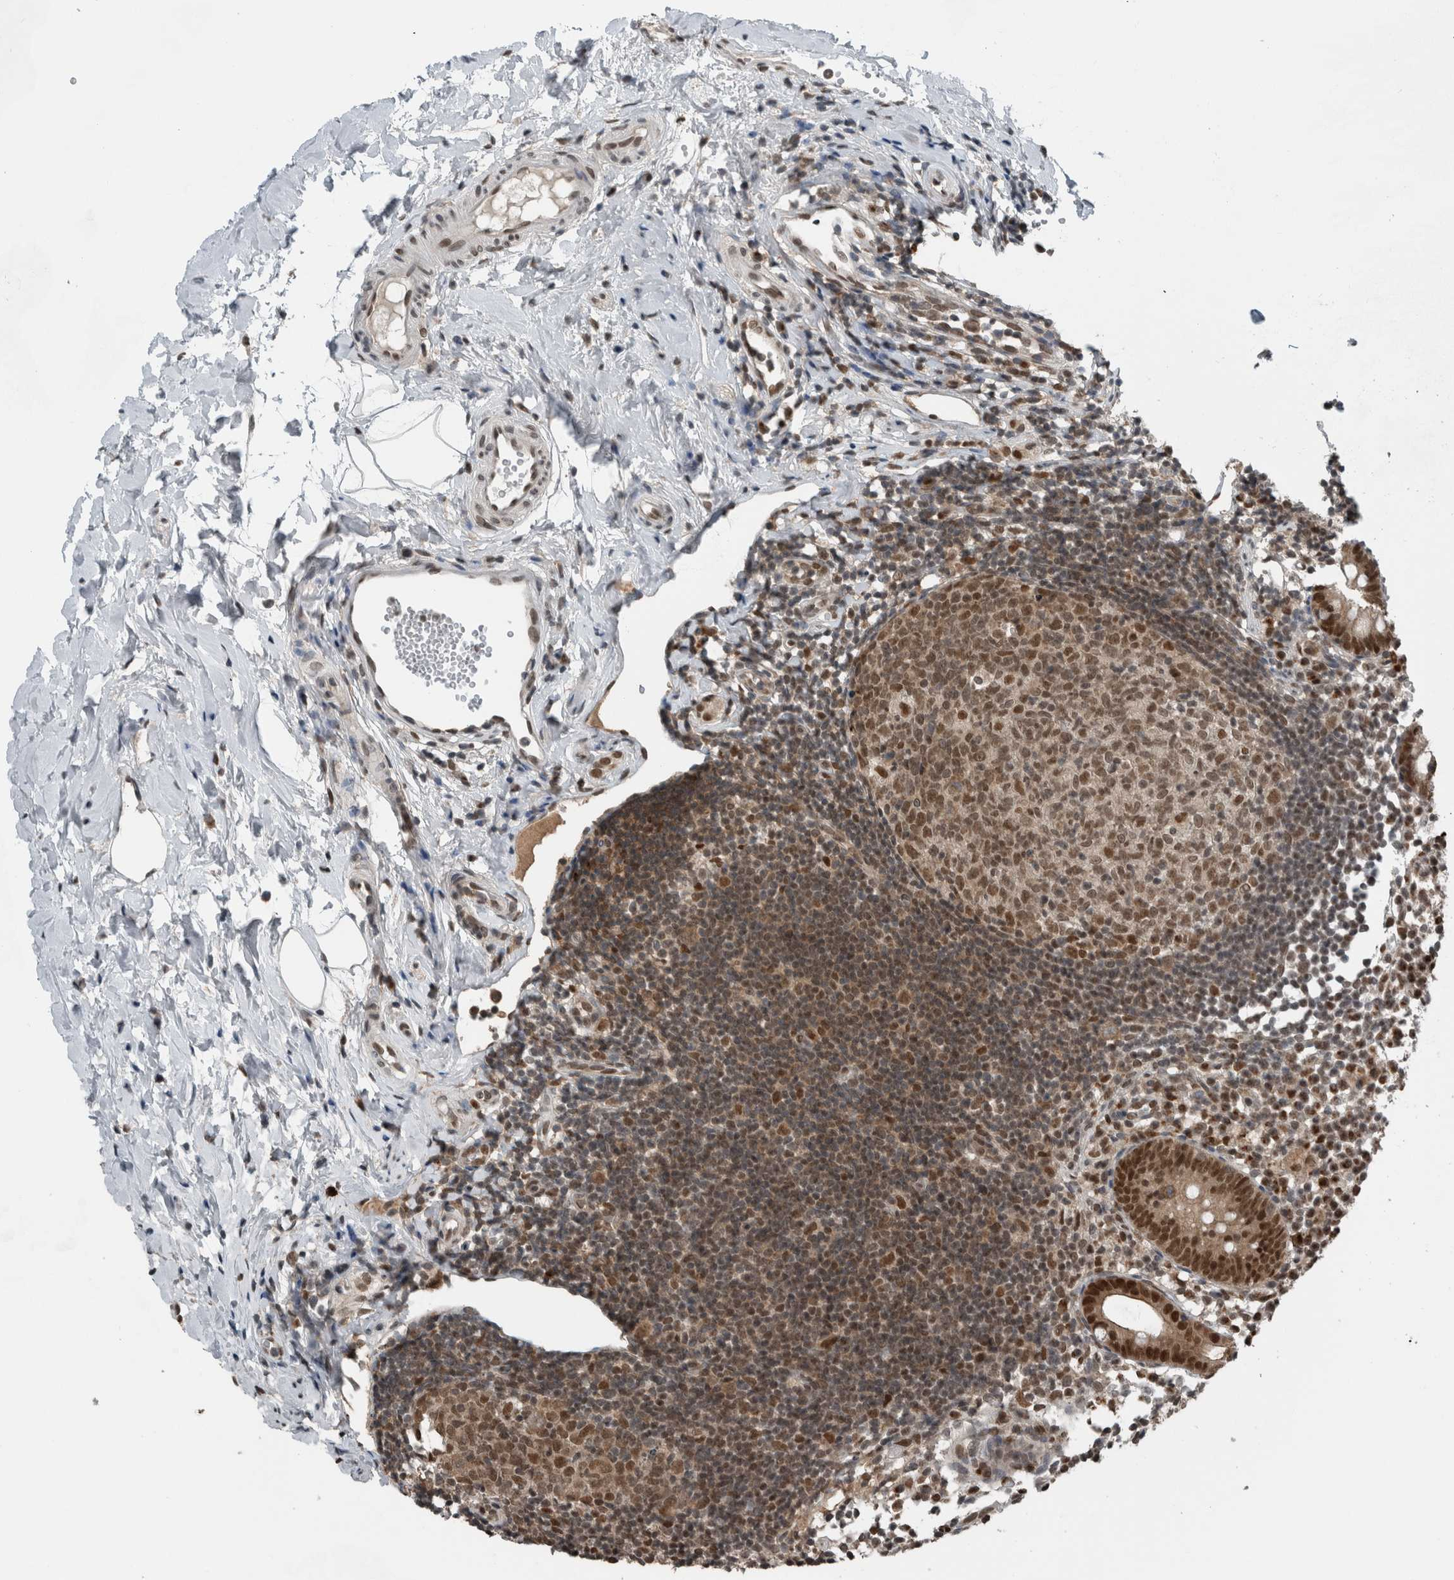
{"staining": {"intensity": "strong", "quantity": ">75%", "location": "cytoplasmic/membranous,nuclear"}, "tissue": "appendix", "cell_type": "Glandular cells", "image_type": "normal", "snomed": [{"axis": "morphology", "description": "Normal tissue, NOS"}, {"axis": "topography", "description": "Appendix"}], "caption": "Human appendix stained with a brown dye exhibits strong cytoplasmic/membranous,nuclear positive expression in approximately >75% of glandular cells.", "gene": "SPAG7", "patient": {"sex": "female", "age": 20}}